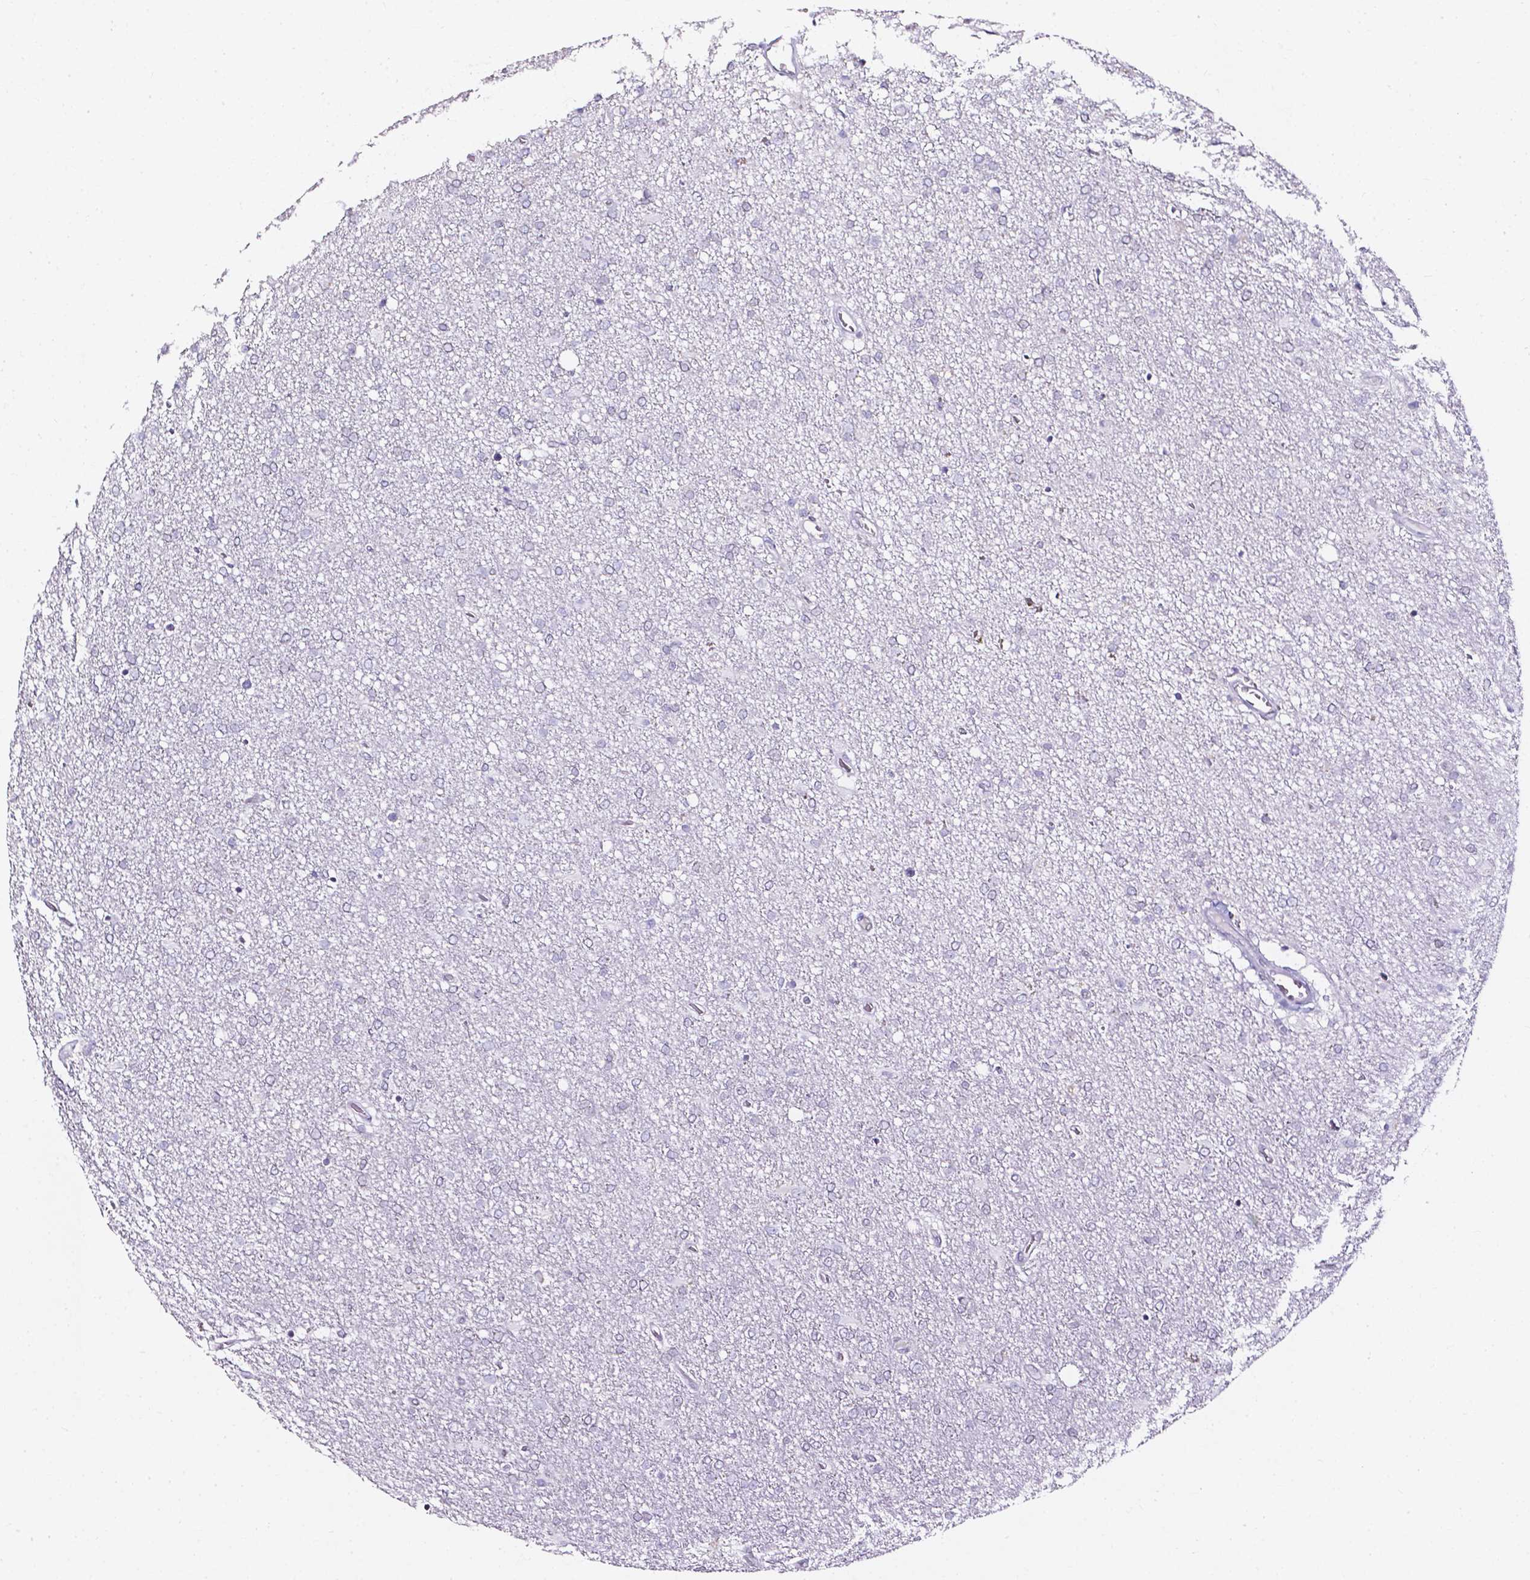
{"staining": {"intensity": "negative", "quantity": "none", "location": "none"}, "tissue": "glioma", "cell_type": "Tumor cells", "image_type": "cancer", "snomed": [{"axis": "morphology", "description": "Glioma, malignant, High grade"}, {"axis": "topography", "description": "Cerebral cortex"}], "caption": "DAB (3,3'-diaminobenzidine) immunohistochemical staining of human glioma reveals no significant staining in tumor cells. (DAB immunohistochemistry visualized using brightfield microscopy, high magnification).", "gene": "AKR1B10", "patient": {"sex": "male", "age": 70}}